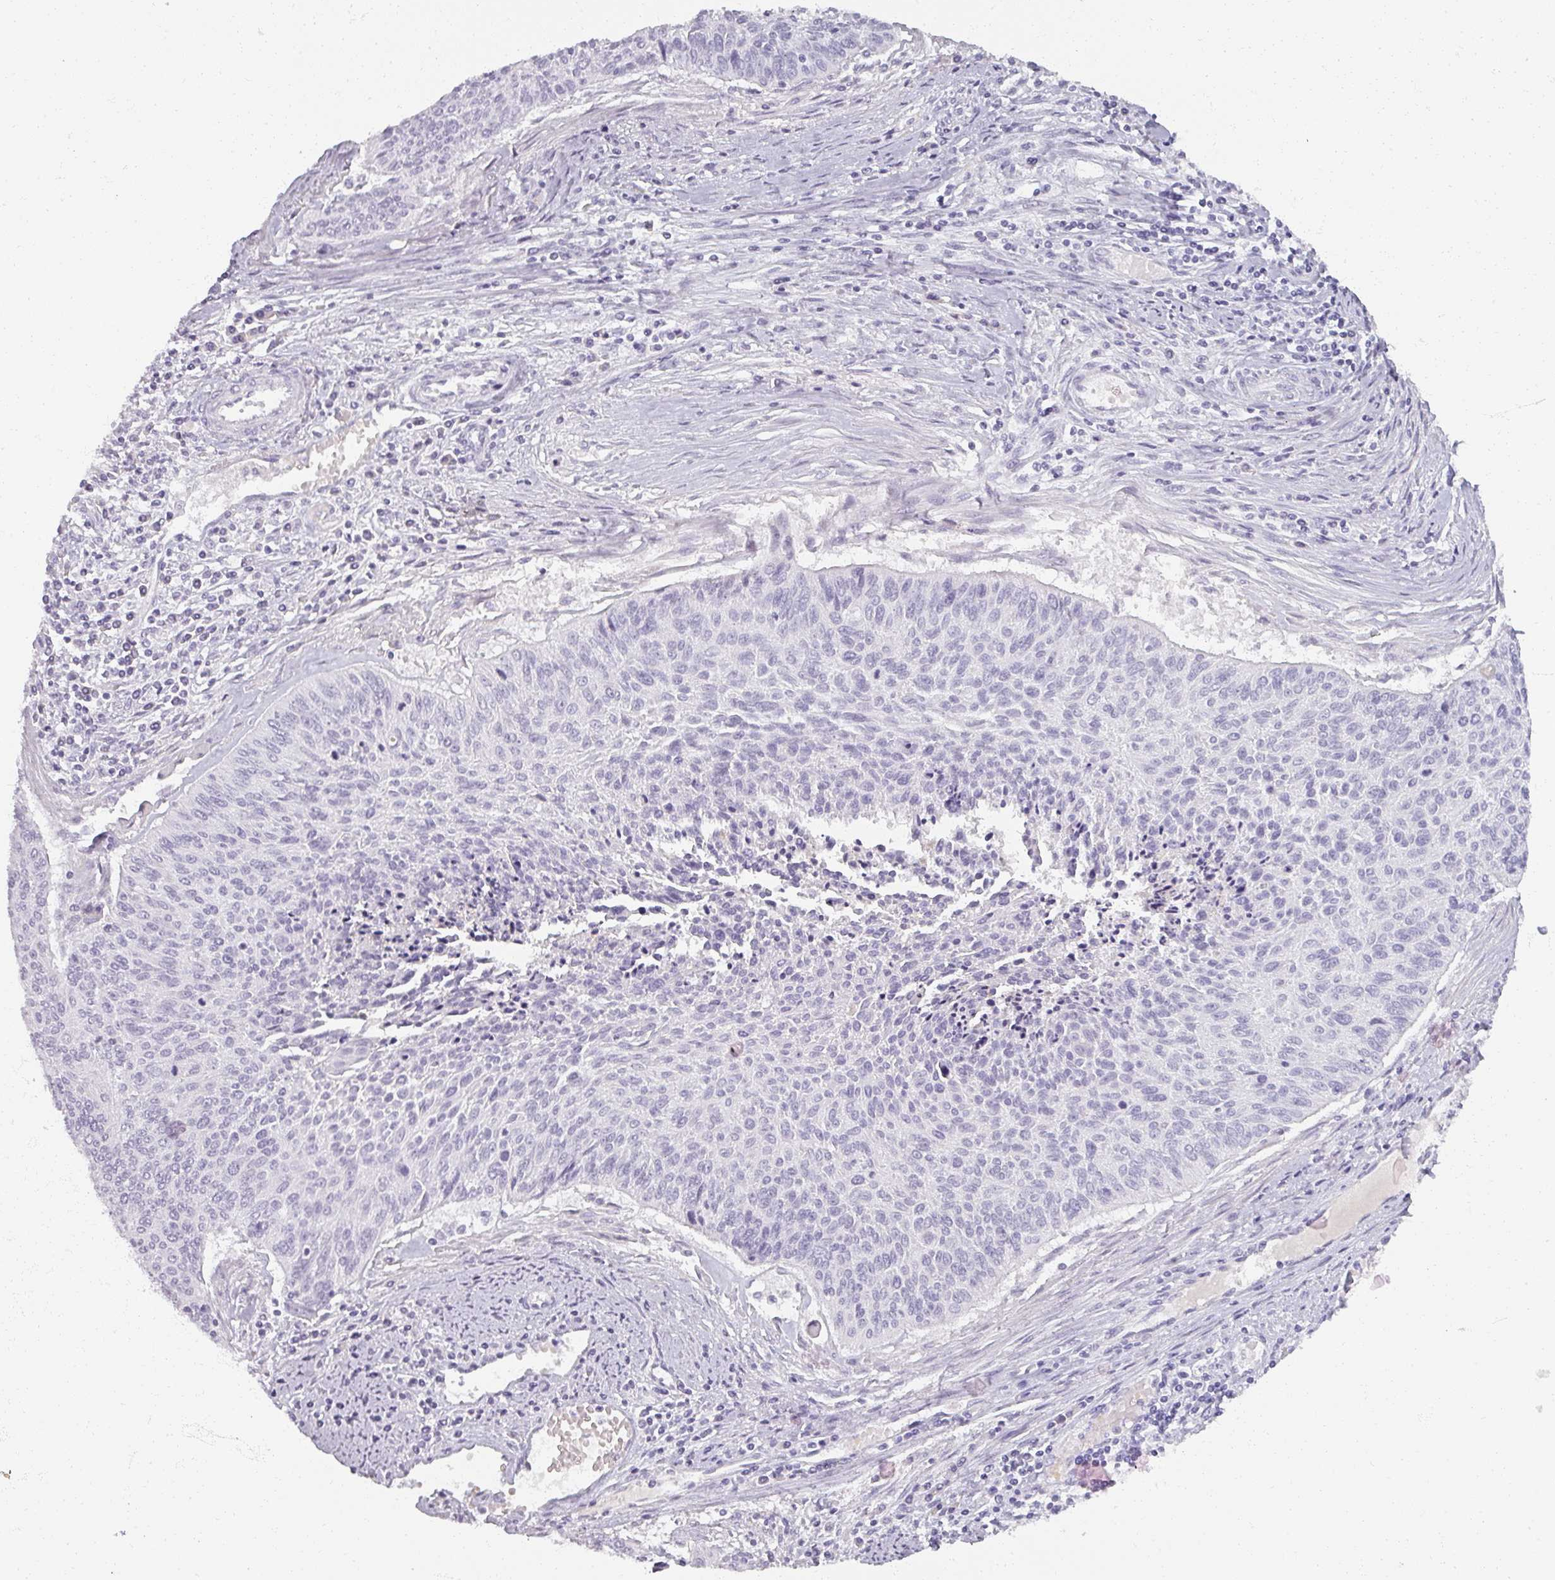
{"staining": {"intensity": "negative", "quantity": "none", "location": "none"}, "tissue": "cervical cancer", "cell_type": "Tumor cells", "image_type": "cancer", "snomed": [{"axis": "morphology", "description": "Squamous cell carcinoma, NOS"}, {"axis": "topography", "description": "Cervix"}], "caption": "Cervical squamous cell carcinoma was stained to show a protein in brown. There is no significant positivity in tumor cells. (Stains: DAB immunohistochemistry (IHC) with hematoxylin counter stain, Microscopy: brightfield microscopy at high magnification).", "gene": "REG3G", "patient": {"sex": "female", "age": 55}}